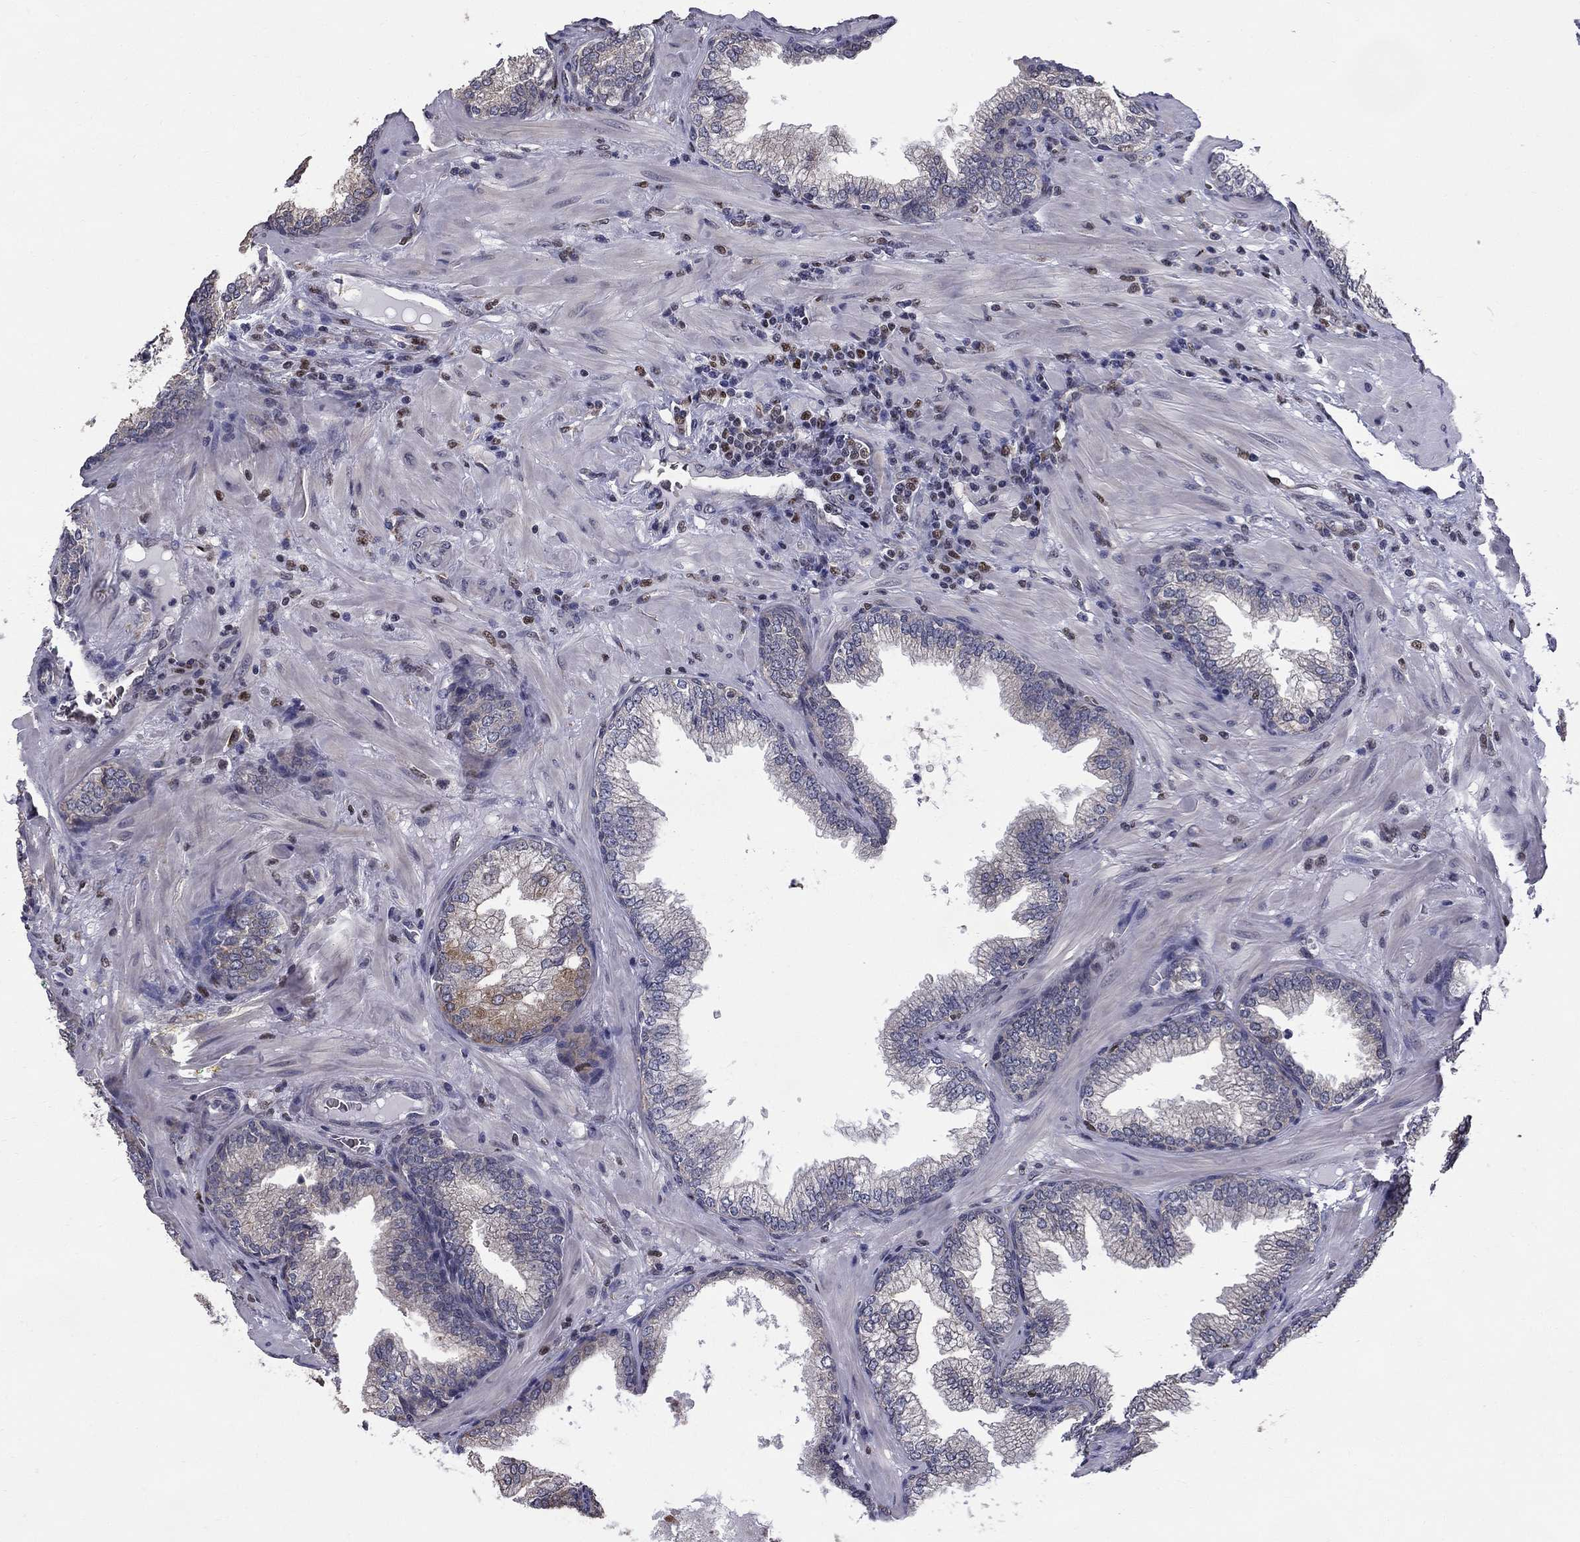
{"staining": {"intensity": "moderate", "quantity": "25%-75%", "location": "cytoplasmic/membranous"}, "tissue": "prostate cancer", "cell_type": "Tumor cells", "image_type": "cancer", "snomed": [{"axis": "morphology", "description": "Adenocarcinoma, Low grade"}, {"axis": "topography", "description": "Prostate"}], "caption": "IHC staining of prostate cancer, which shows medium levels of moderate cytoplasmic/membranous expression in about 25%-75% of tumor cells indicating moderate cytoplasmic/membranous protein positivity. The staining was performed using DAB (3,3'-diaminobenzidine) (brown) for protein detection and nuclei were counterstained in hematoxylin (blue).", "gene": "HSPB2", "patient": {"sex": "male", "age": 68}}